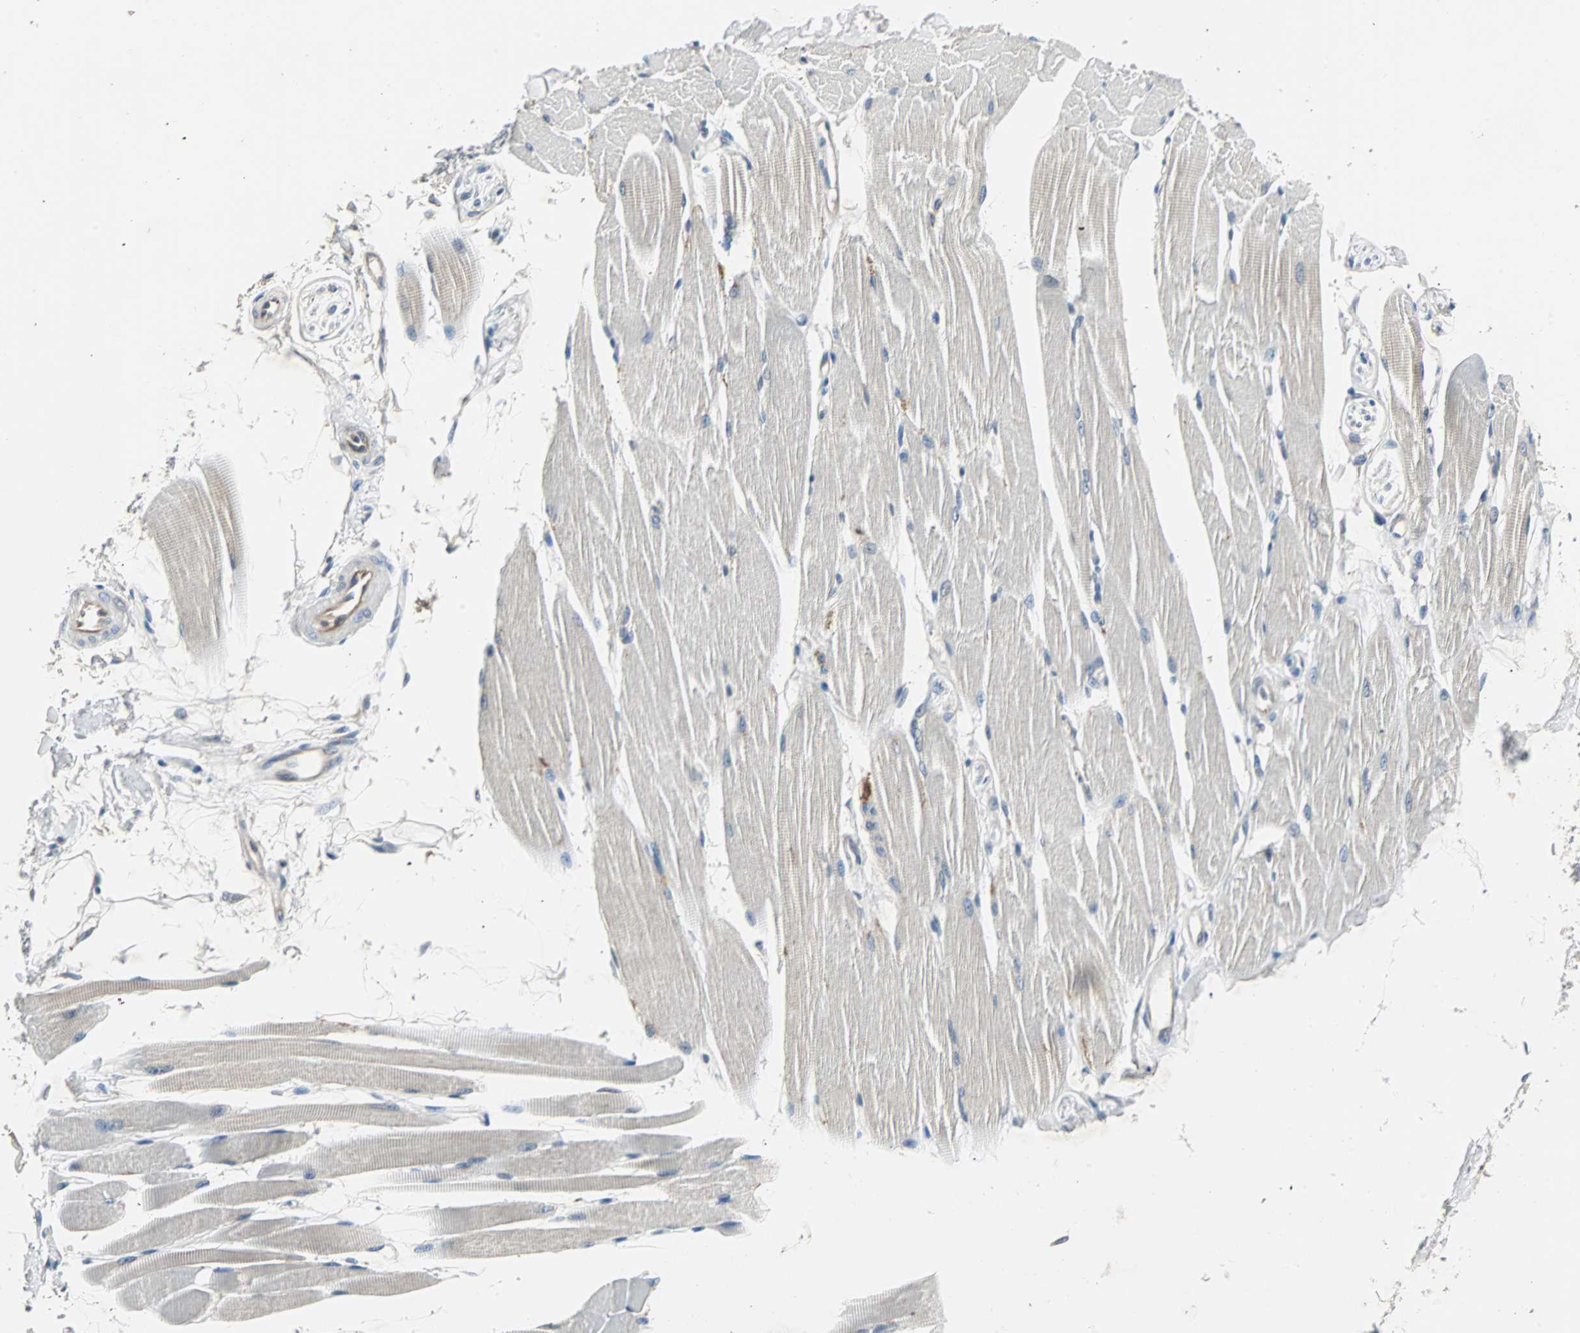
{"staining": {"intensity": "negative", "quantity": "none", "location": "none"}, "tissue": "skeletal muscle", "cell_type": "Myocytes", "image_type": "normal", "snomed": [{"axis": "morphology", "description": "Normal tissue, NOS"}, {"axis": "topography", "description": "Skeletal muscle"}, {"axis": "topography", "description": "Peripheral nerve tissue"}], "caption": "Human skeletal muscle stained for a protein using immunohistochemistry exhibits no positivity in myocytes.", "gene": "CMC2", "patient": {"sex": "female", "age": 84}}